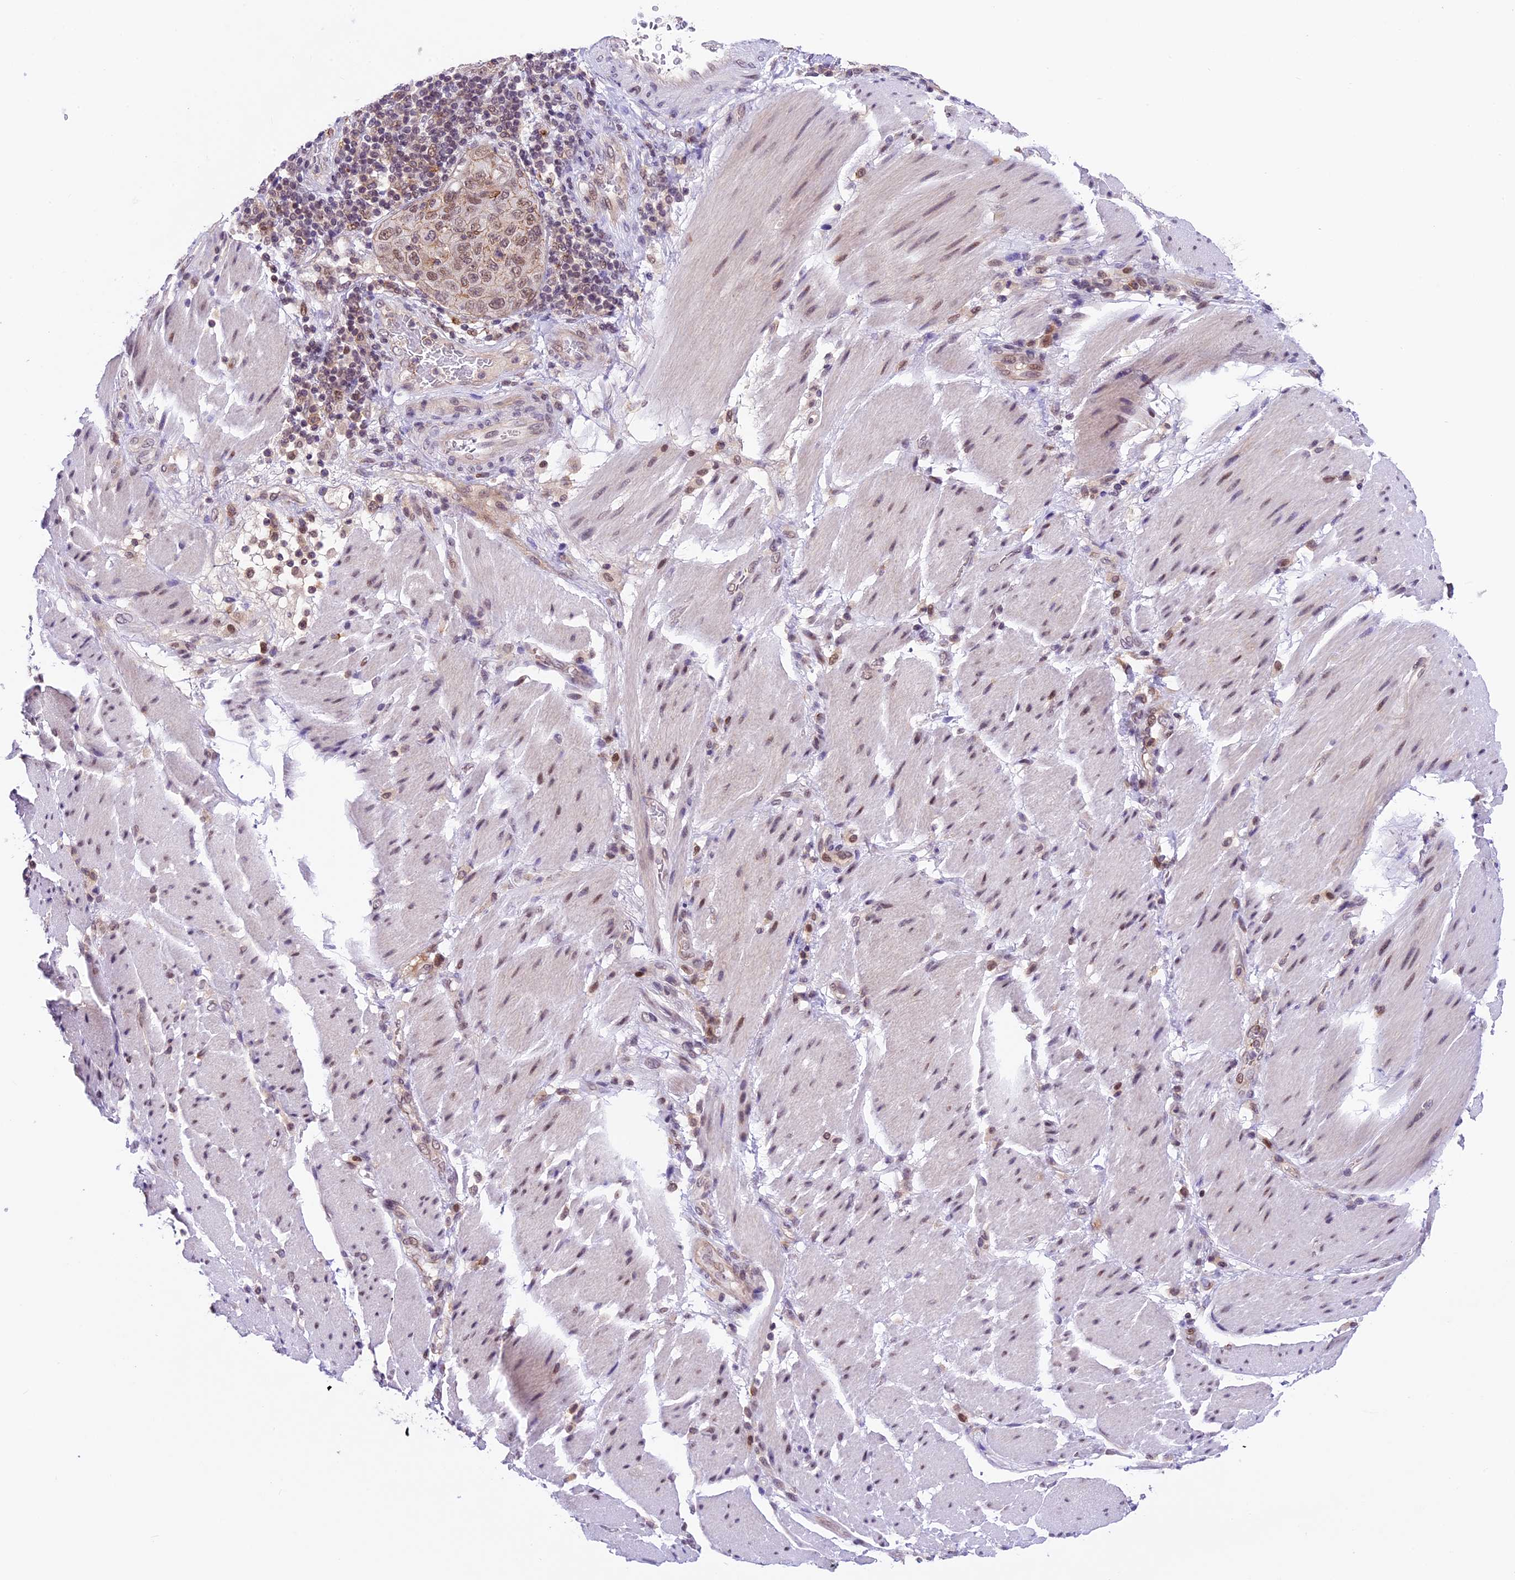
{"staining": {"intensity": "moderate", "quantity": ">75%", "location": "nuclear"}, "tissue": "stomach cancer", "cell_type": "Tumor cells", "image_type": "cancer", "snomed": [{"axis": "morphology", "description": "Adenocarcinoma, NOS"}, {"axis": "topography", "description": "Stomach"}], "caption": "Immunohistochemical staining of human stomach adenocarcinoma demonstrates medium levels of moderate nuclear protein staining in approximately >75% of tumor cells. (DAB (3,3'-diaminobenzidine) IHC, brown staining for protein, blue staining for nuclei).", "gene": "SHKBP1", "patient": {"sex": "male", "age": 48}}